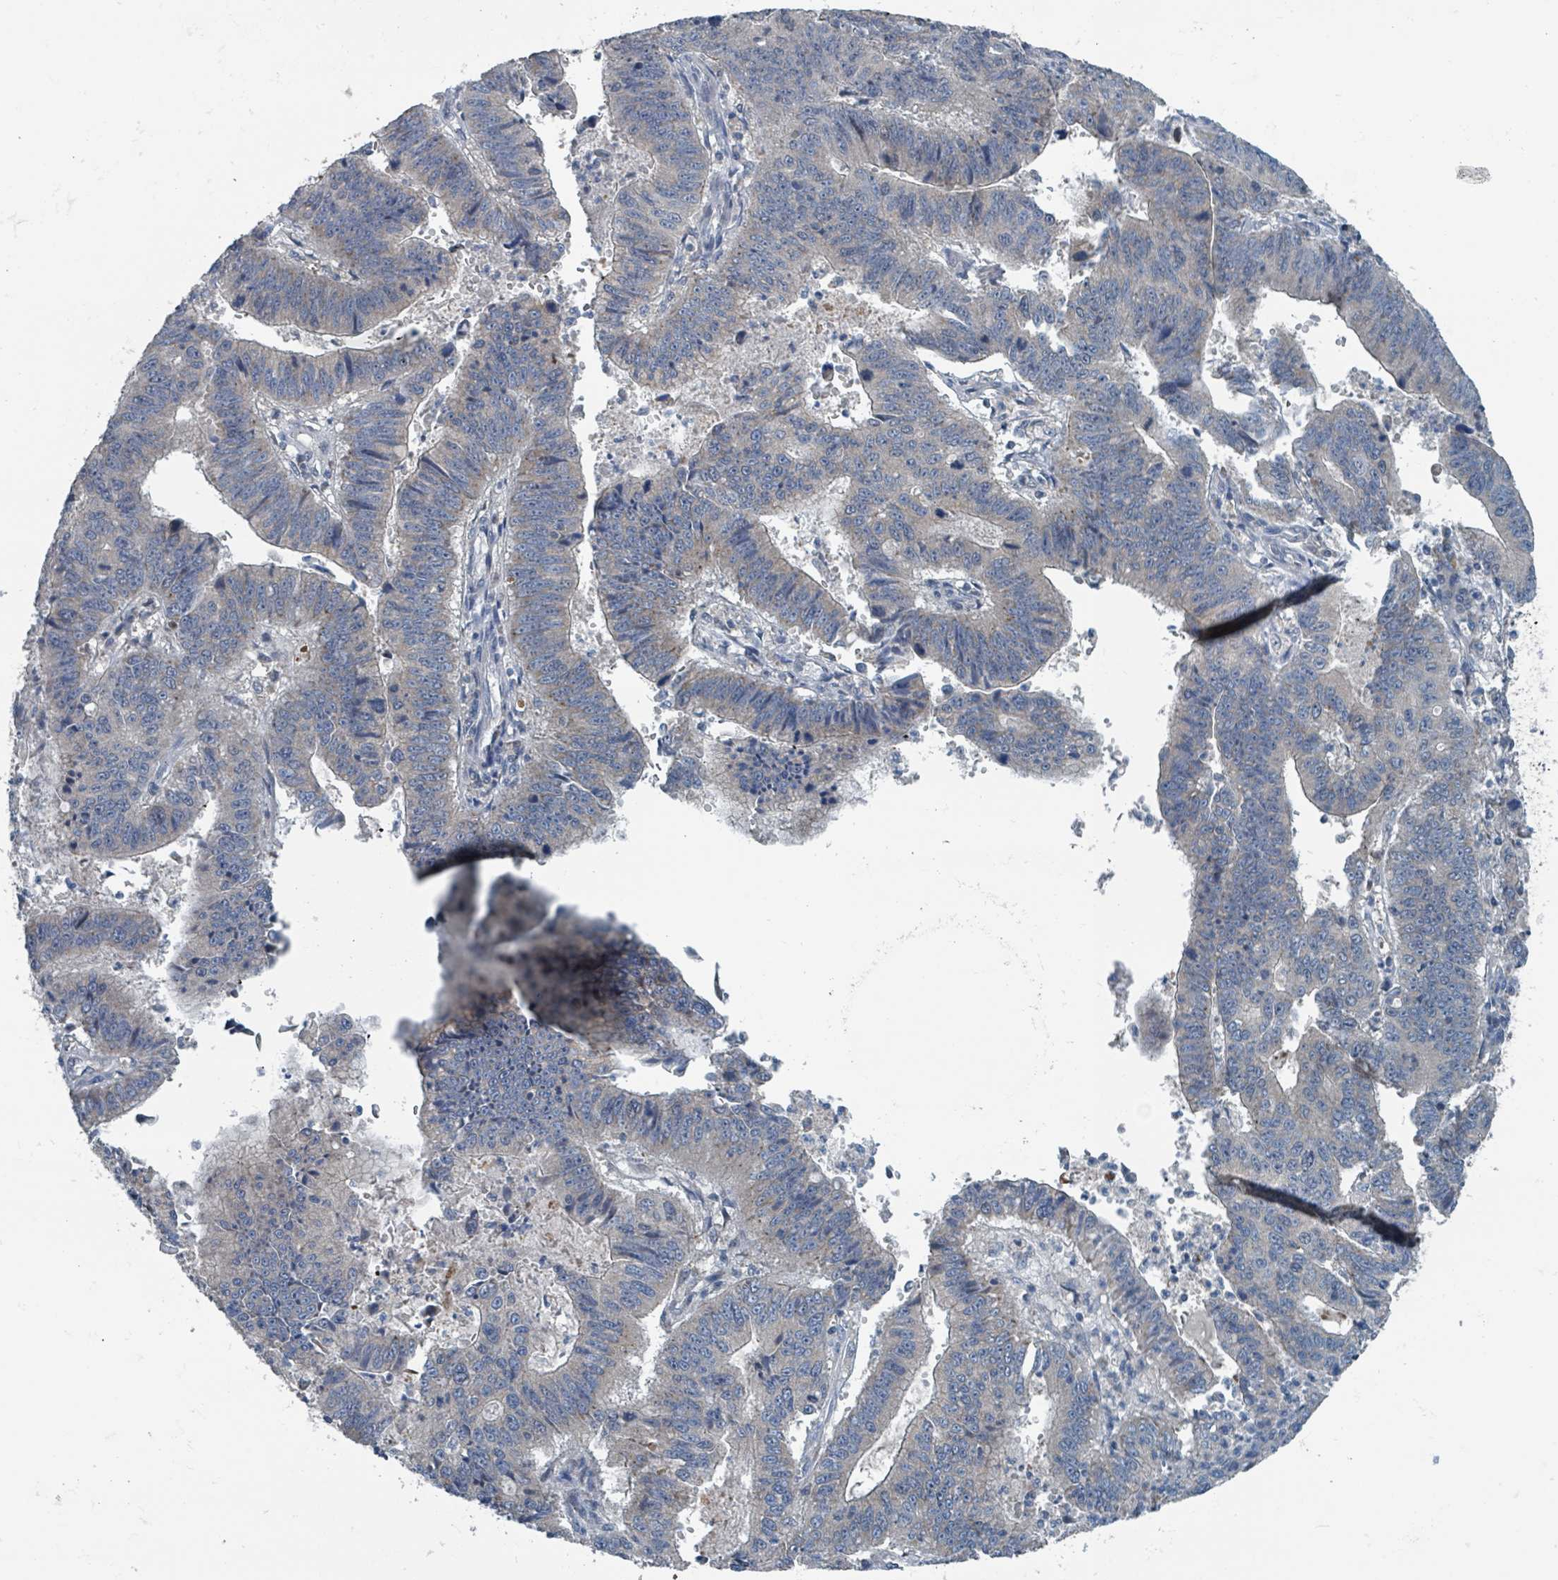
{"staining": {"intensity": "negative", "quantity": "none", "location": "none"}, "tissue": "stomach cancer", "cell_type": "Tumor cells", "image_type": "cancer", "snomed": [{"axis": "morphology", "description": "Adenocarcinoma, NOS"}, {"axis": "topography", "description": "Stomach"}], "caption": "This is an immunohistochemistry image of stomach cancer (adenocarcinoma). There is no expression in tumor cells.", "gene": "ACBD4", "patient": {"sex": "male", "age": 59}}